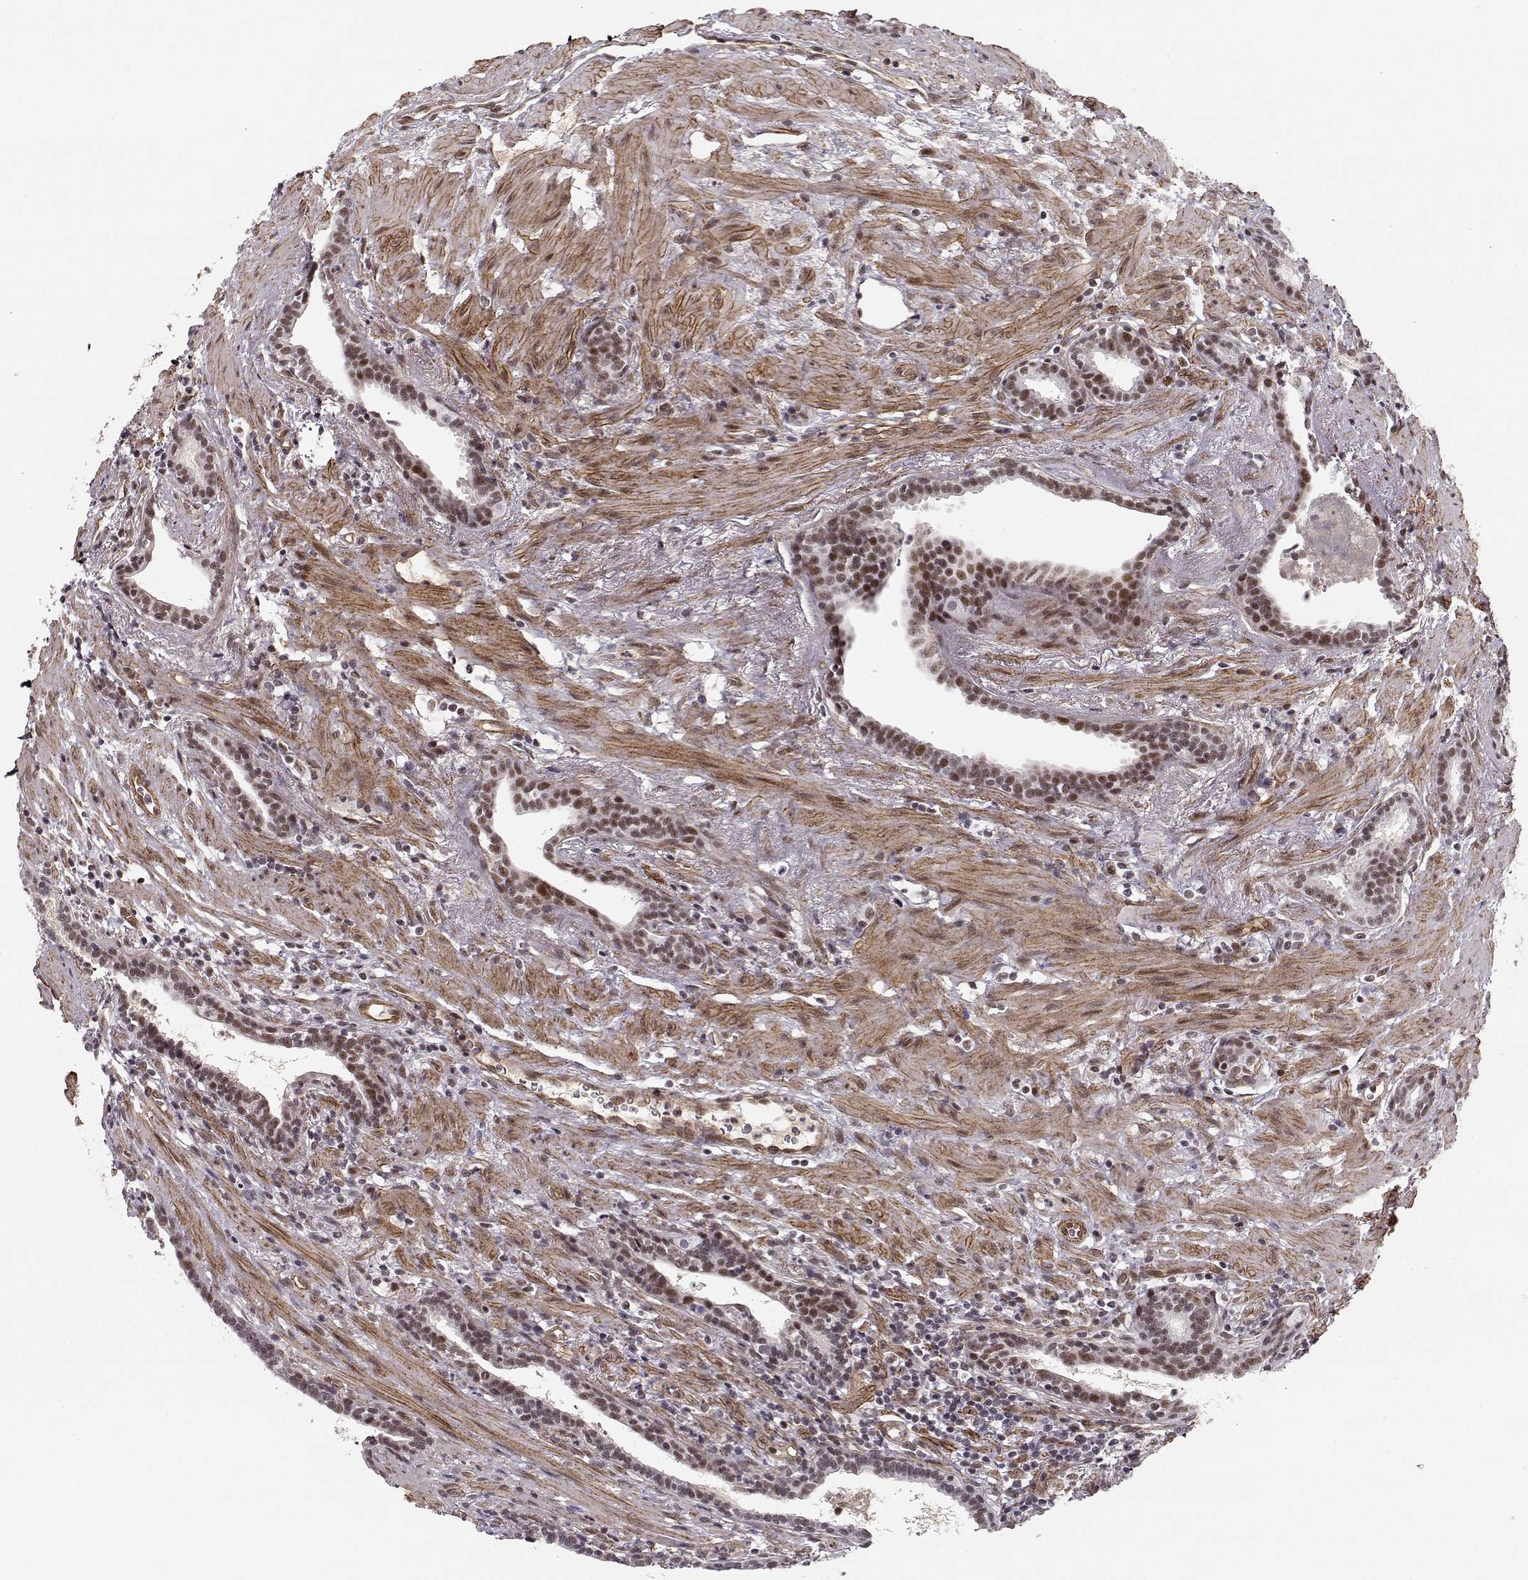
{"staining": {"intensity": "strong", "quantity": "25%-75%", "location": "nuclear"}, "tissue": "prostate cancer", "cell_type": "Tumor cells", "image_type": "cancer", "snomed": [{"axis": "morphology", "description": "Adenocarcinoma, NOS"}, {"axis": "topography", "description": "Prostate"}], "caption": "Brown immunohistochemical staining in human adenocarcinoma (prostate) exhibits strong nuclear staining in approximately 25%-75% of tumor cells.", "gene": "CIR1", "patient": {"sex": "male", "age": 66}}